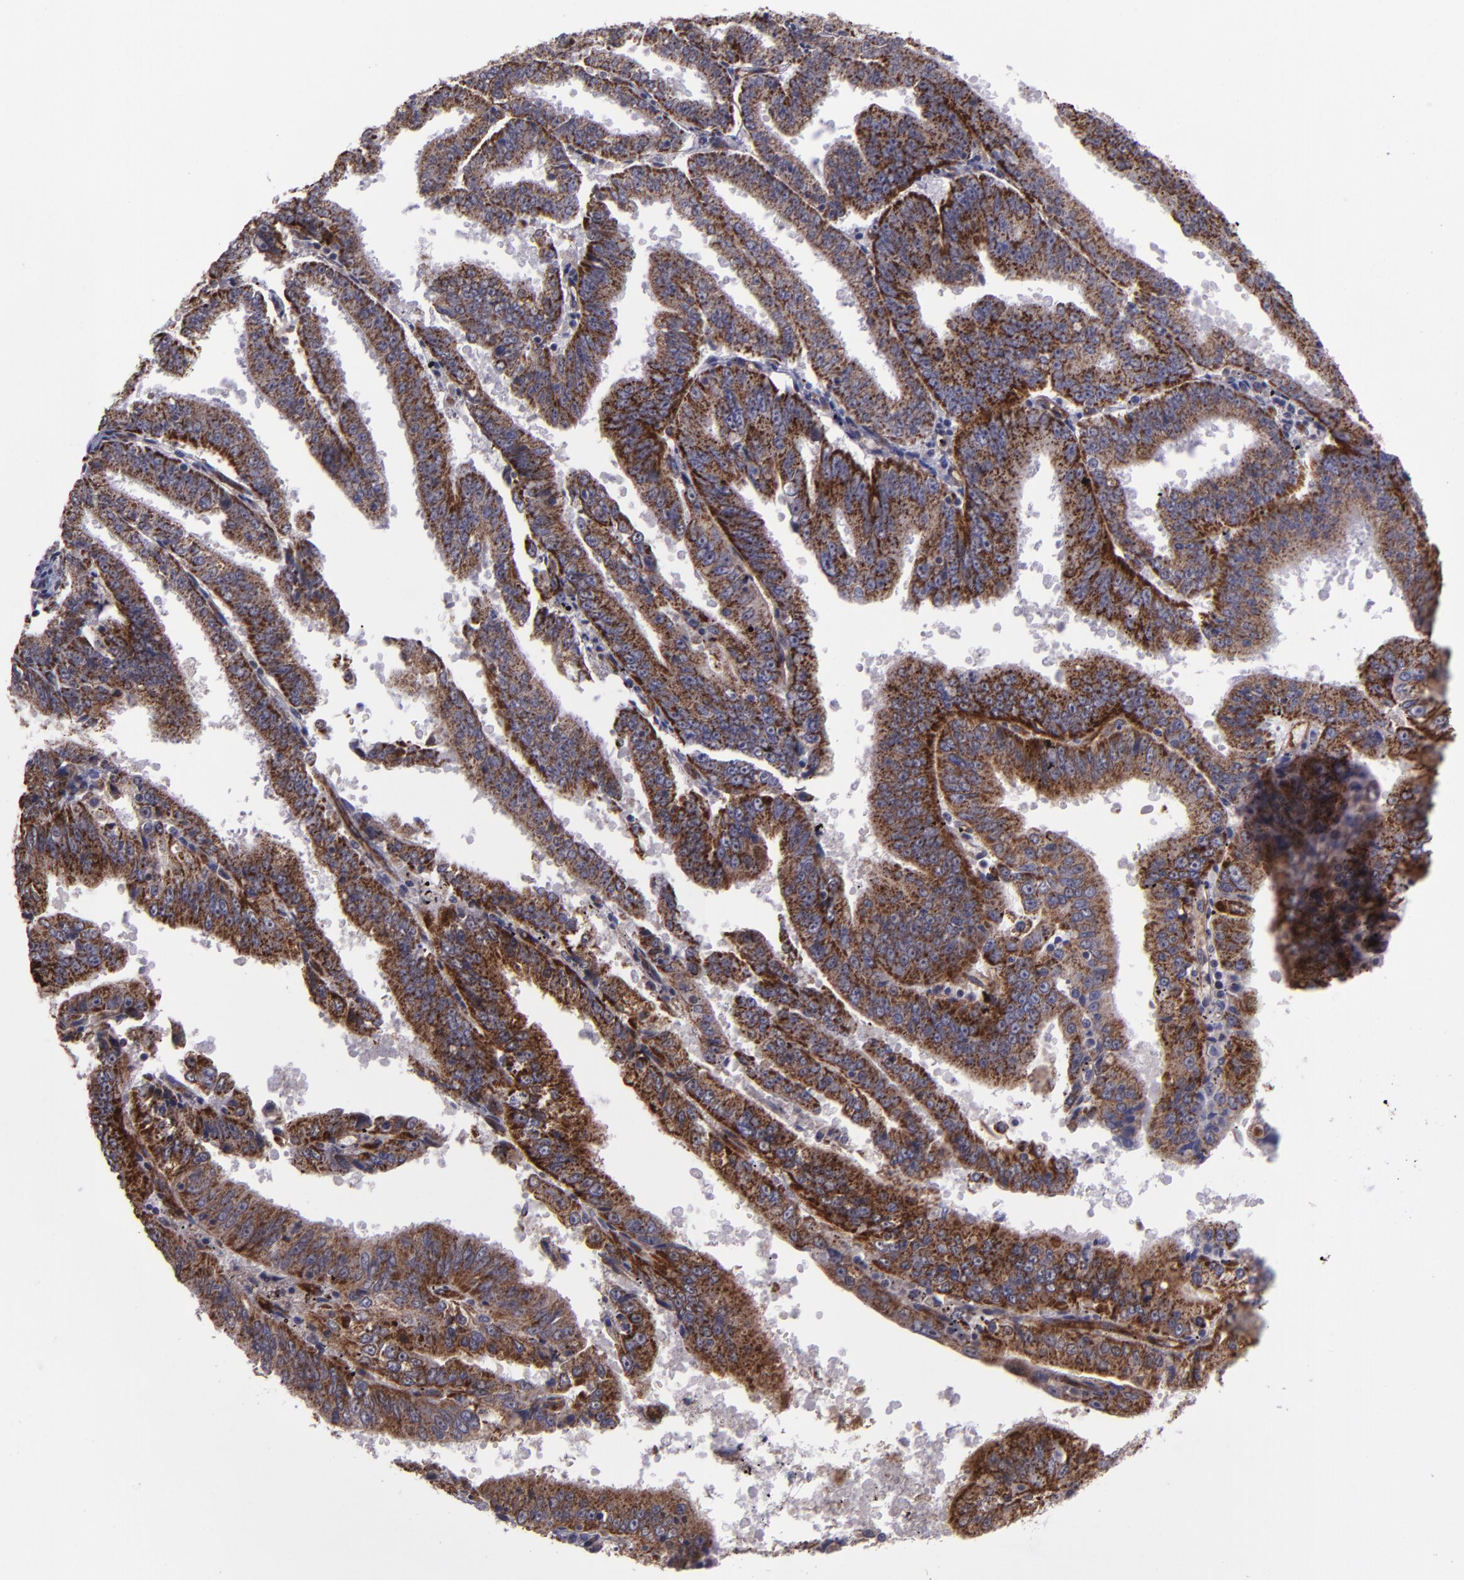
{"staining": {"intensity": "moderate", "quantity": ">75%", "location": "cytoplasmic/membranous"}, "tissue": "endometrial cancer", "cell_type": "Tumor cells", "image_type": "cancer", "snomed": [{"axis": "morphology", "description": "Adenocarcinoma, NOS"}, {"axis": "topography", "description": "Endometrium"}], "caption": "Tumor cells reveal medium levels of moderate cytoplasmic/membranous staining in approximately >75% of cells in human adenocarcinoma (endometrial).", "gene": "LONP1", "patient": {"sex": "female", "age": 66}}